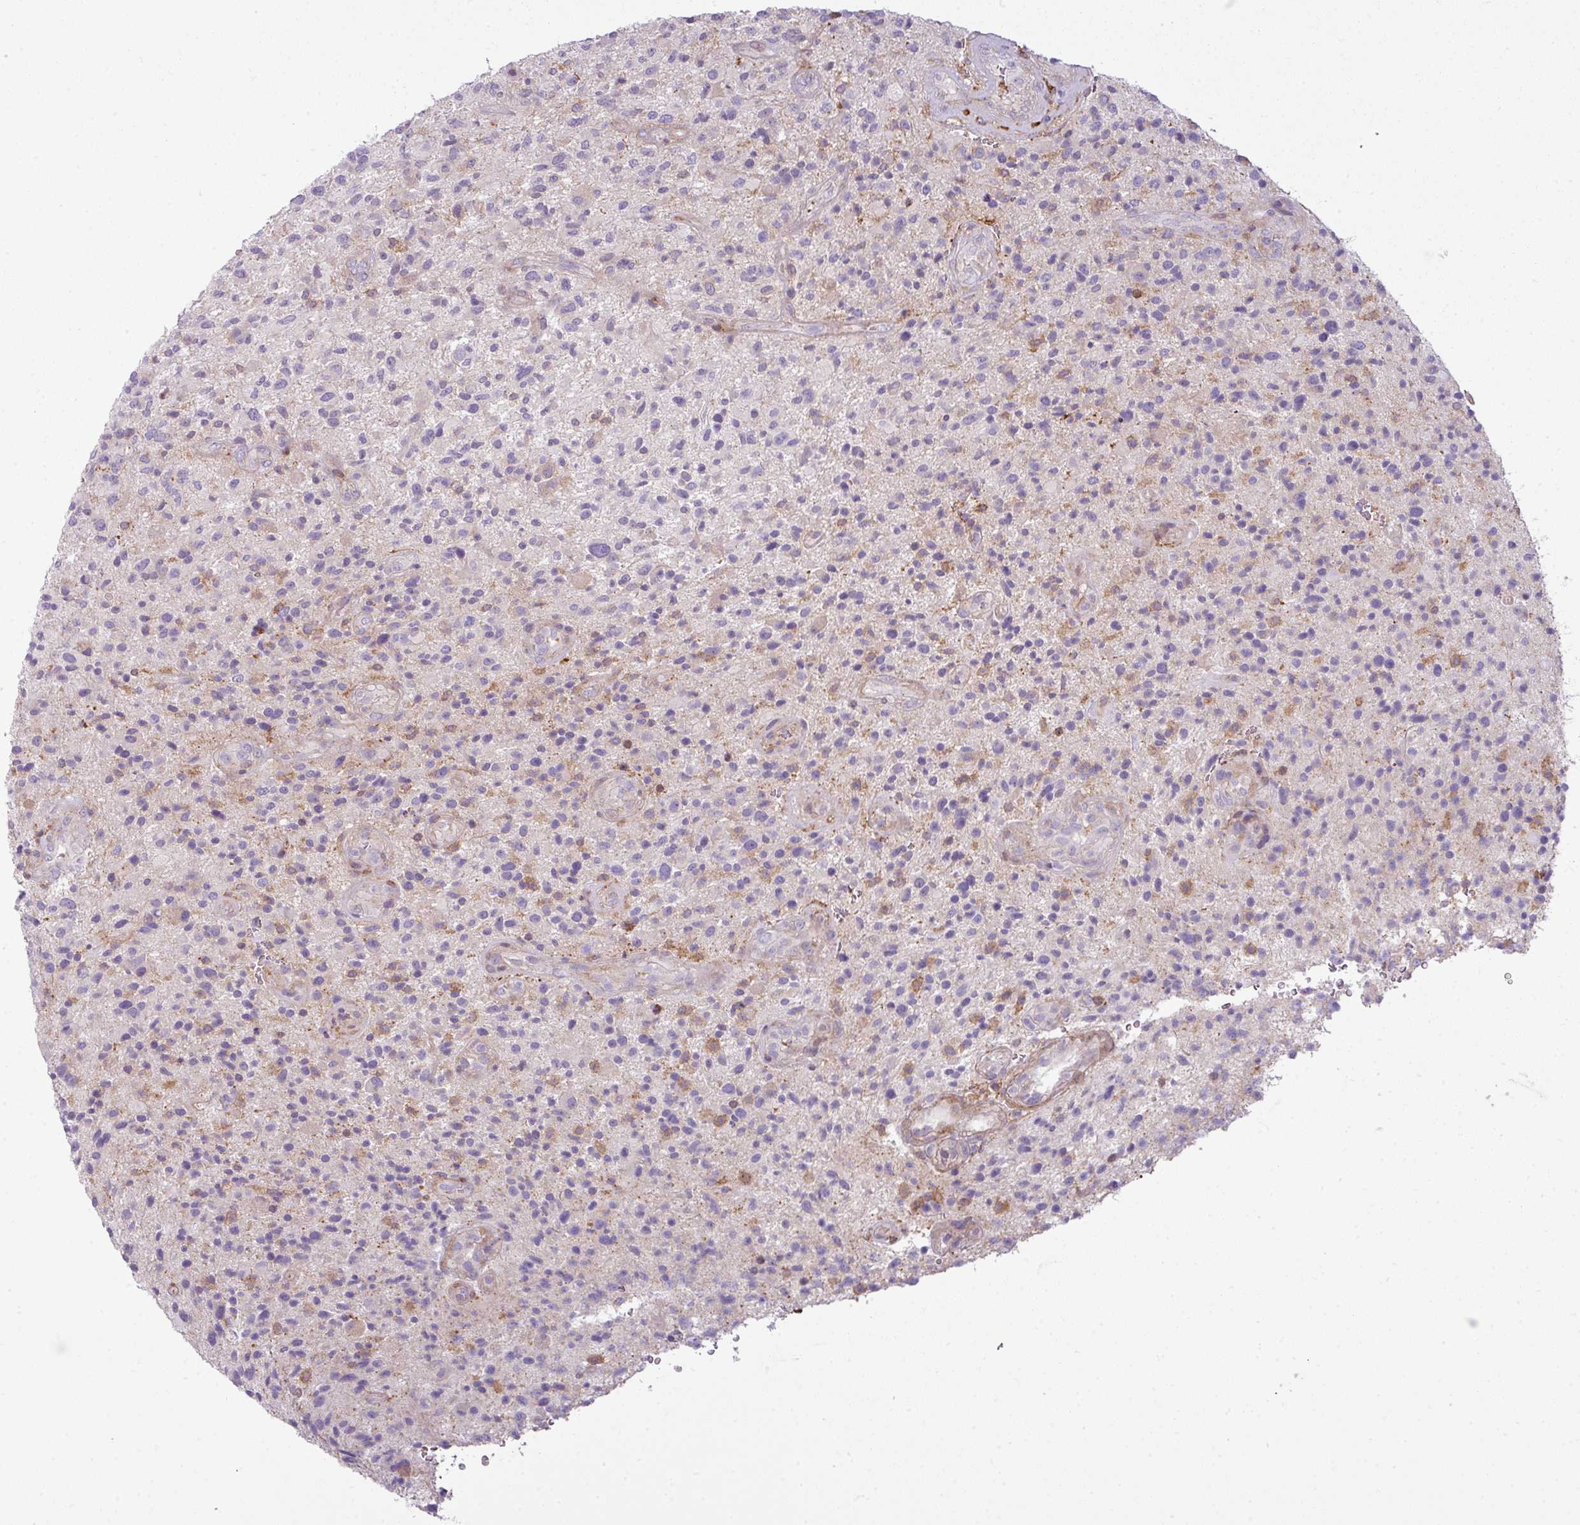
{"staining": {"intensity": "negative", "quantity": "none", "location": "none"}, "tissue": "glioma", "cell_type": "Tumor cells", "image_type": "cancer", "snomed": [{"axis": "morphology", "description": "Glioma, malignant, High grade"}, {"axis": "topography", "description": "Brain"}], "caption": "High magnification brightfield microscopy of glioma stained with DAB (3,3'-diaminobenzidine) (brown) and counterstained with hematoxylin (blue): tumor cells show no significant expression.", "gene": "COL8A1", "patient": {"sex": "male", "age": 47}}